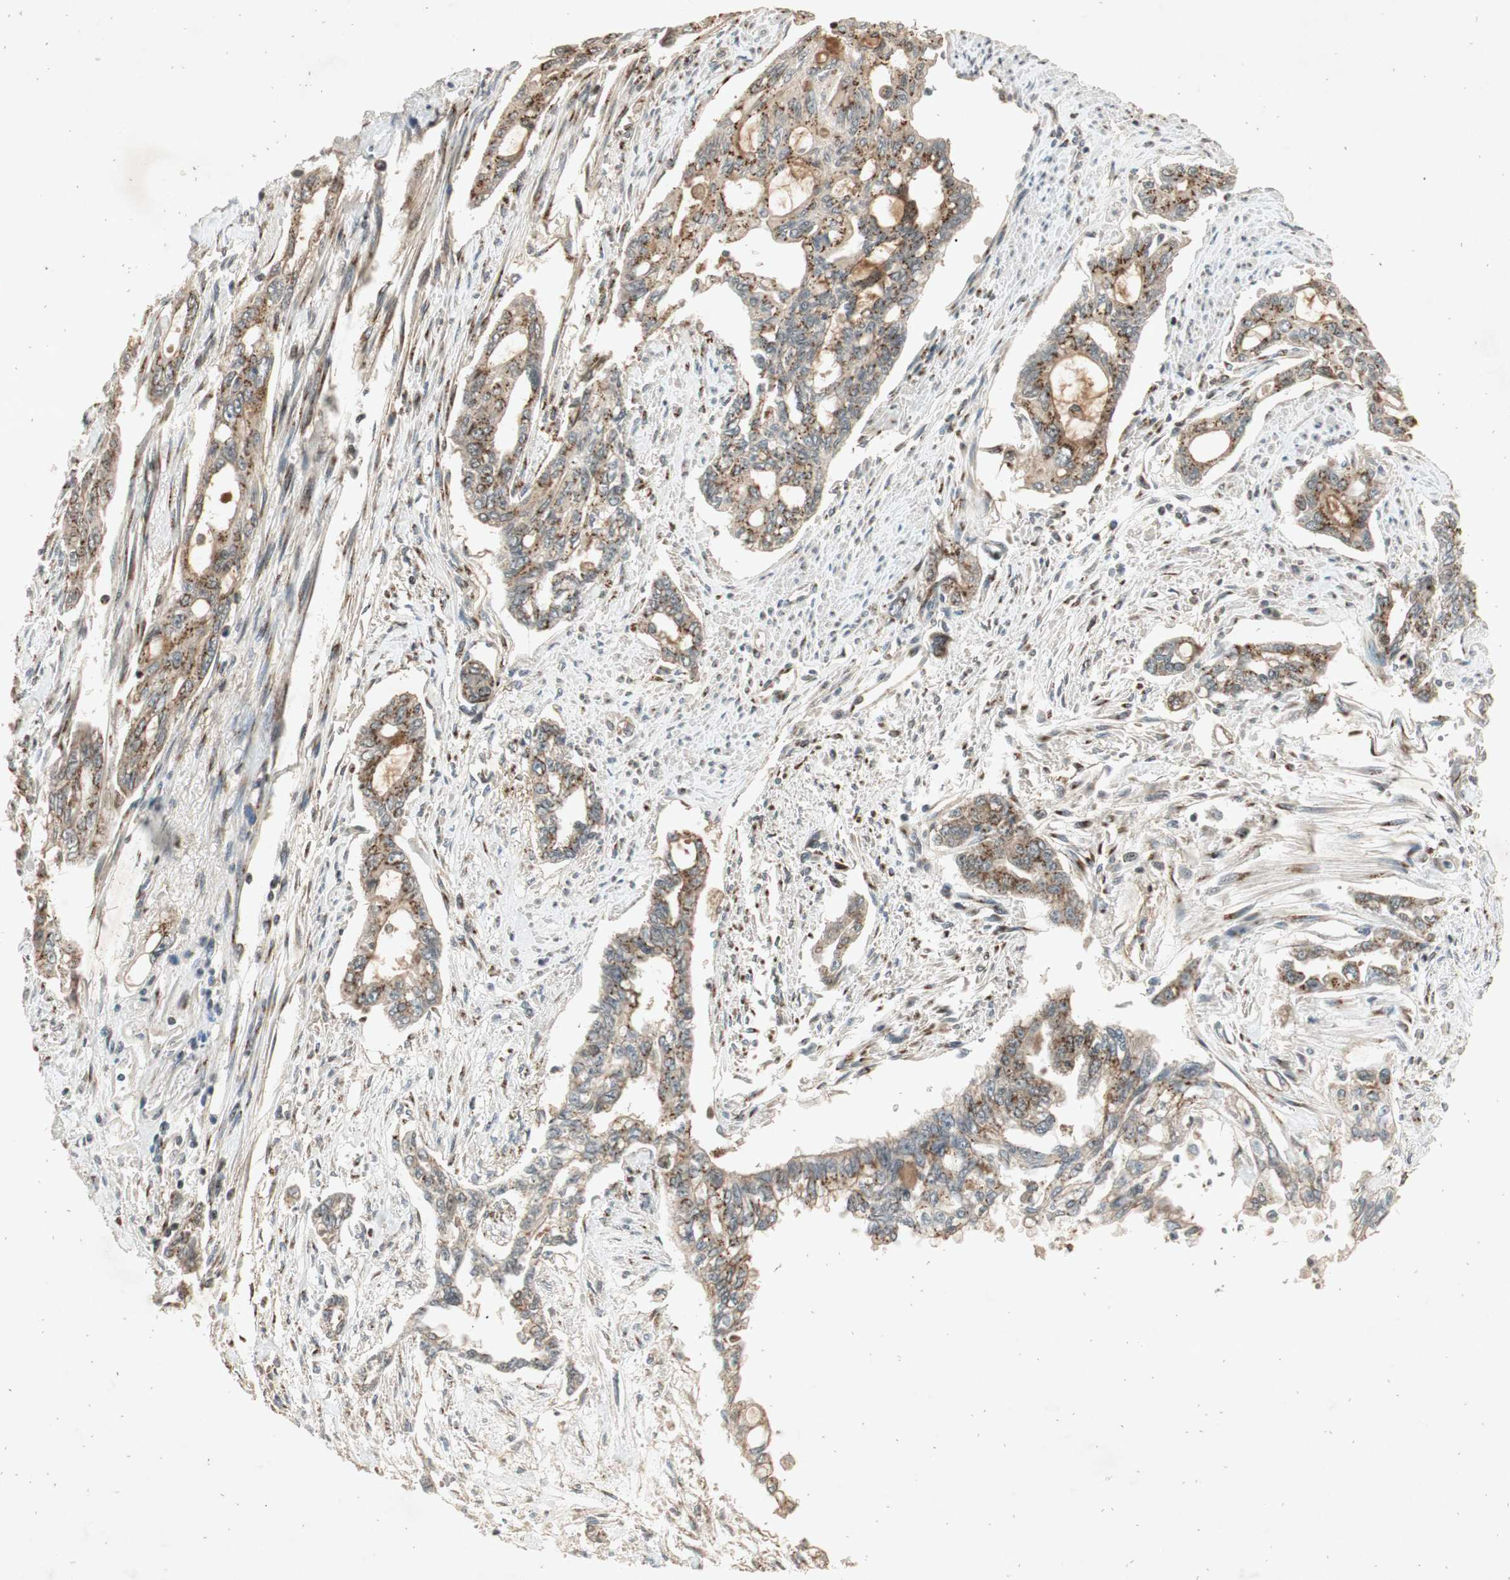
{"staining": {"intensity": "weak", "quantity": ">75%", "location": "cytoplasmic/membranous"}, "tissue": "pancreatic cancer", "cell_type": "Tumor cells", "image_type": "cancer", "snomed": [{"axis": "morphology", "description": "Normal tissue, NOS"}, {"axis": "topography", "description": "Pancreas"}], "caption": "IHC micrograph of human pancreatic cancer stained for a protein (brown), which reveals low levels of weak cytoplasmic/membranous expression in about >75% of tumor cells.", "gene": "NEO1", "patient": {"sex": "male", "age": 42}}